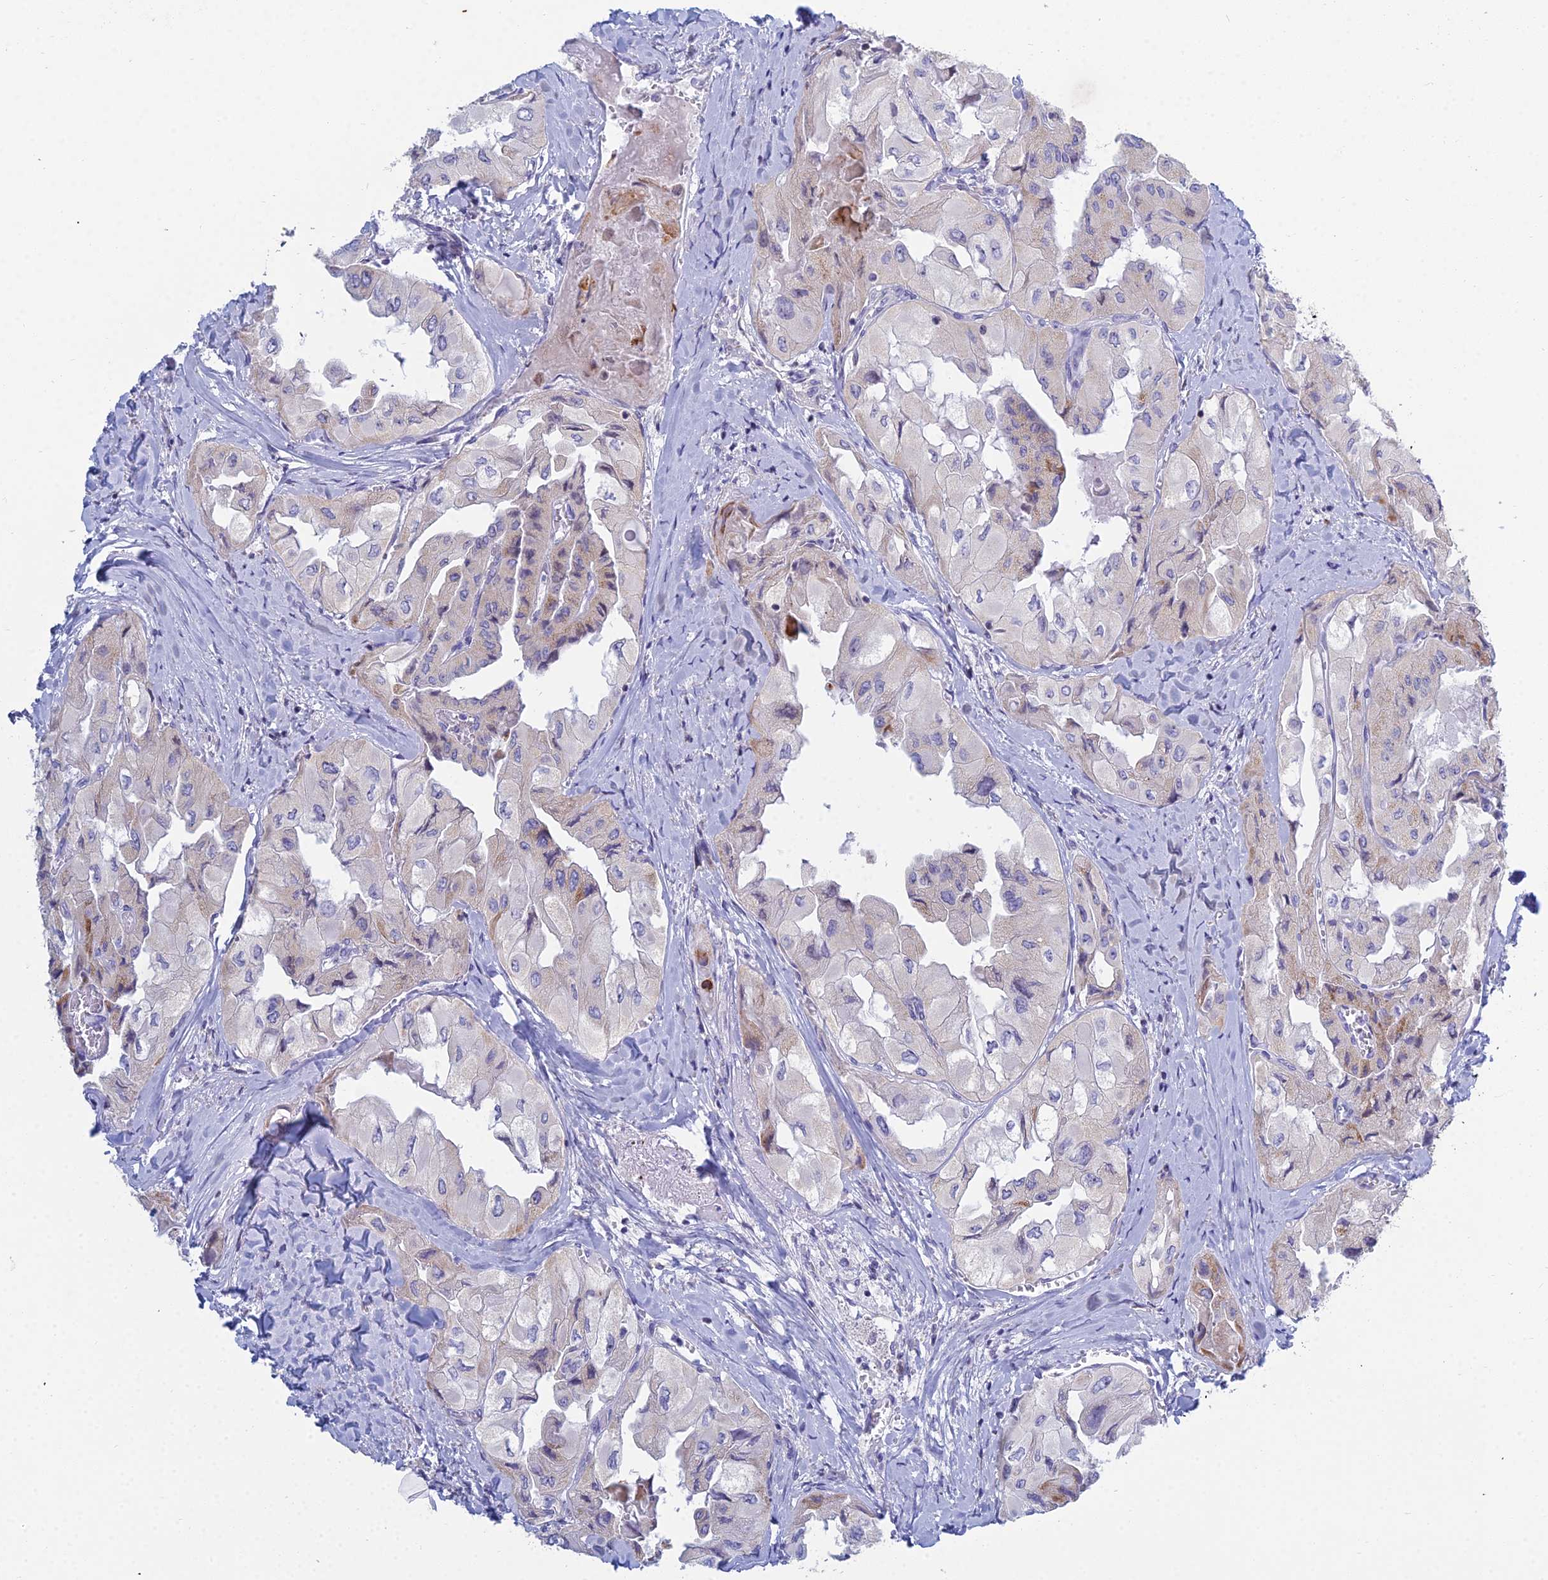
{"staining": {"intensity": "weak", "quantity": "<25%", "location": "cytoplasmic/membranous"}, "tissue": "thyroid cancer", "cell_type": "Tumor cells", "image_type": "cancer", "snomed": [{"axis": "morphology", "description": "Normal tissue, NOS"}, {"axis": "morphology", "description": "Papillary adenocarcinoma, NOS"}, {"axis": "topography", "description": "Thyroid gland"}], "caption": "An immunohistochemistry (IHC) micrograph of thyroid papillary adenocarcinoma is shown. There is no staining in tumor cells of thyroid papillary adenocarcinoma. (DAB (3,3'-diaminobenzidine) IHC, high magnification).", "gene": "PRR13", "patient": {"sex": "female", "age": 59}}